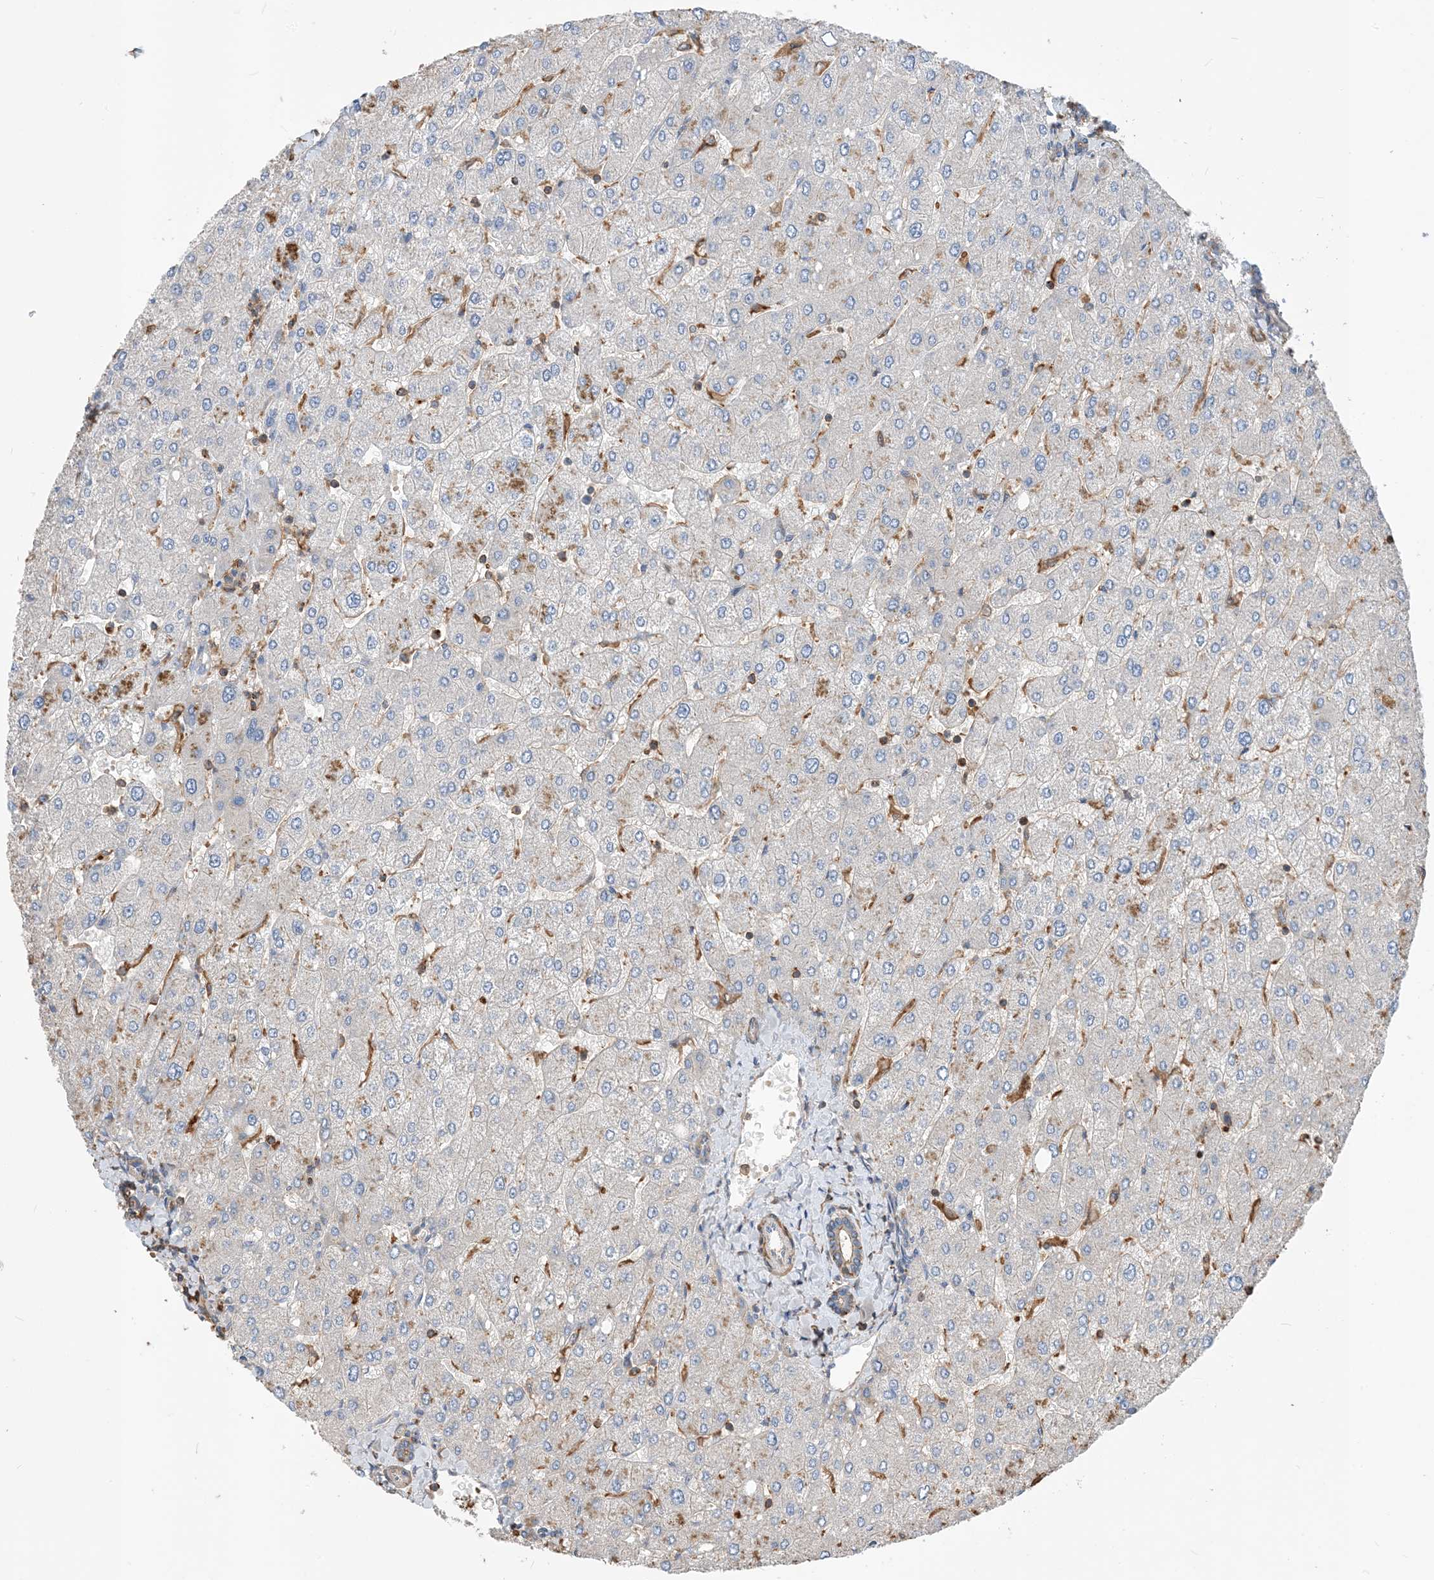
{"staining": {"intensity": "moderate", "quantity": "<25%", "location": "cytoplasmic/membranous"}, "tissue": "liver", "cell_type": "Cholangiocytes", "image_type": "normal", "snomed": [{"axis": "morphology", "description": "Normal tissue, NOS"}, {"axis": "topography", "description": "Liver"}], "caption": "Immunohistochemistry (DAB) staining of unremarkable liver shows moderate cytoplasmic/membranous protein expression in approximately <25% of cholangiocytes.", "gene": "PARVG", "patient": {"sex": "male", "age": 55}}